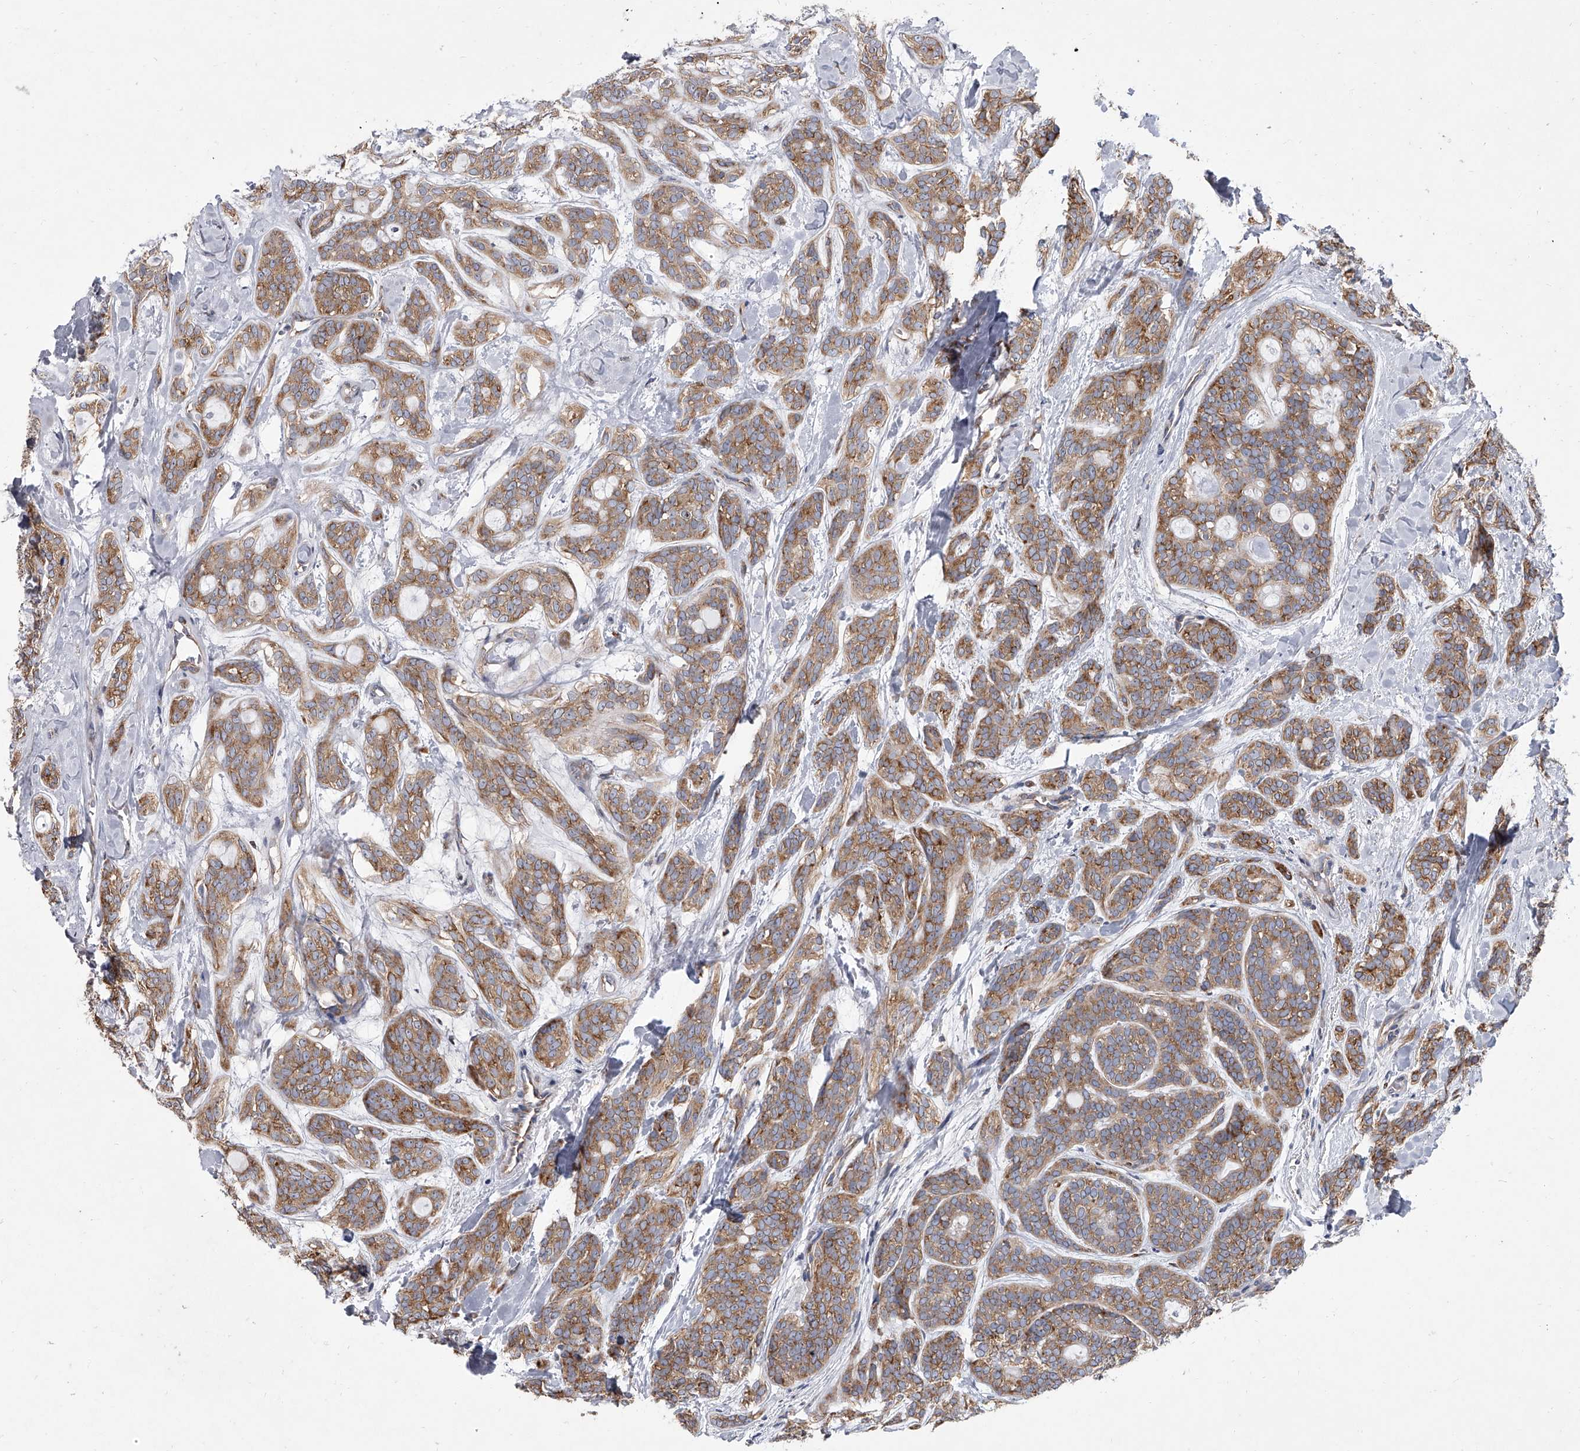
{"staining": {"intensity": "moderate", "quantity": ">75%", "location": "cytoplasmic/membranous"}, "tissue": "head and neck cancer", "cell_type": "Tumor cells", "image_type": "cancer", "snomed": [{"axis": "morphology", "description": "Adenocarcinoma, NOS"}, {"axis": "topography", "description": "Head-Neck"}], "caption": "This histopathology image demonstrates immunohistochemistry (IHC) staining of head and neck cancer (adenocarcinoma), with medium moderate cytoplasmic/membranous staining in about >75% of tumor cells.", "gene": "EIF2S2", "patient": {"sex": "male", "age": 66}}